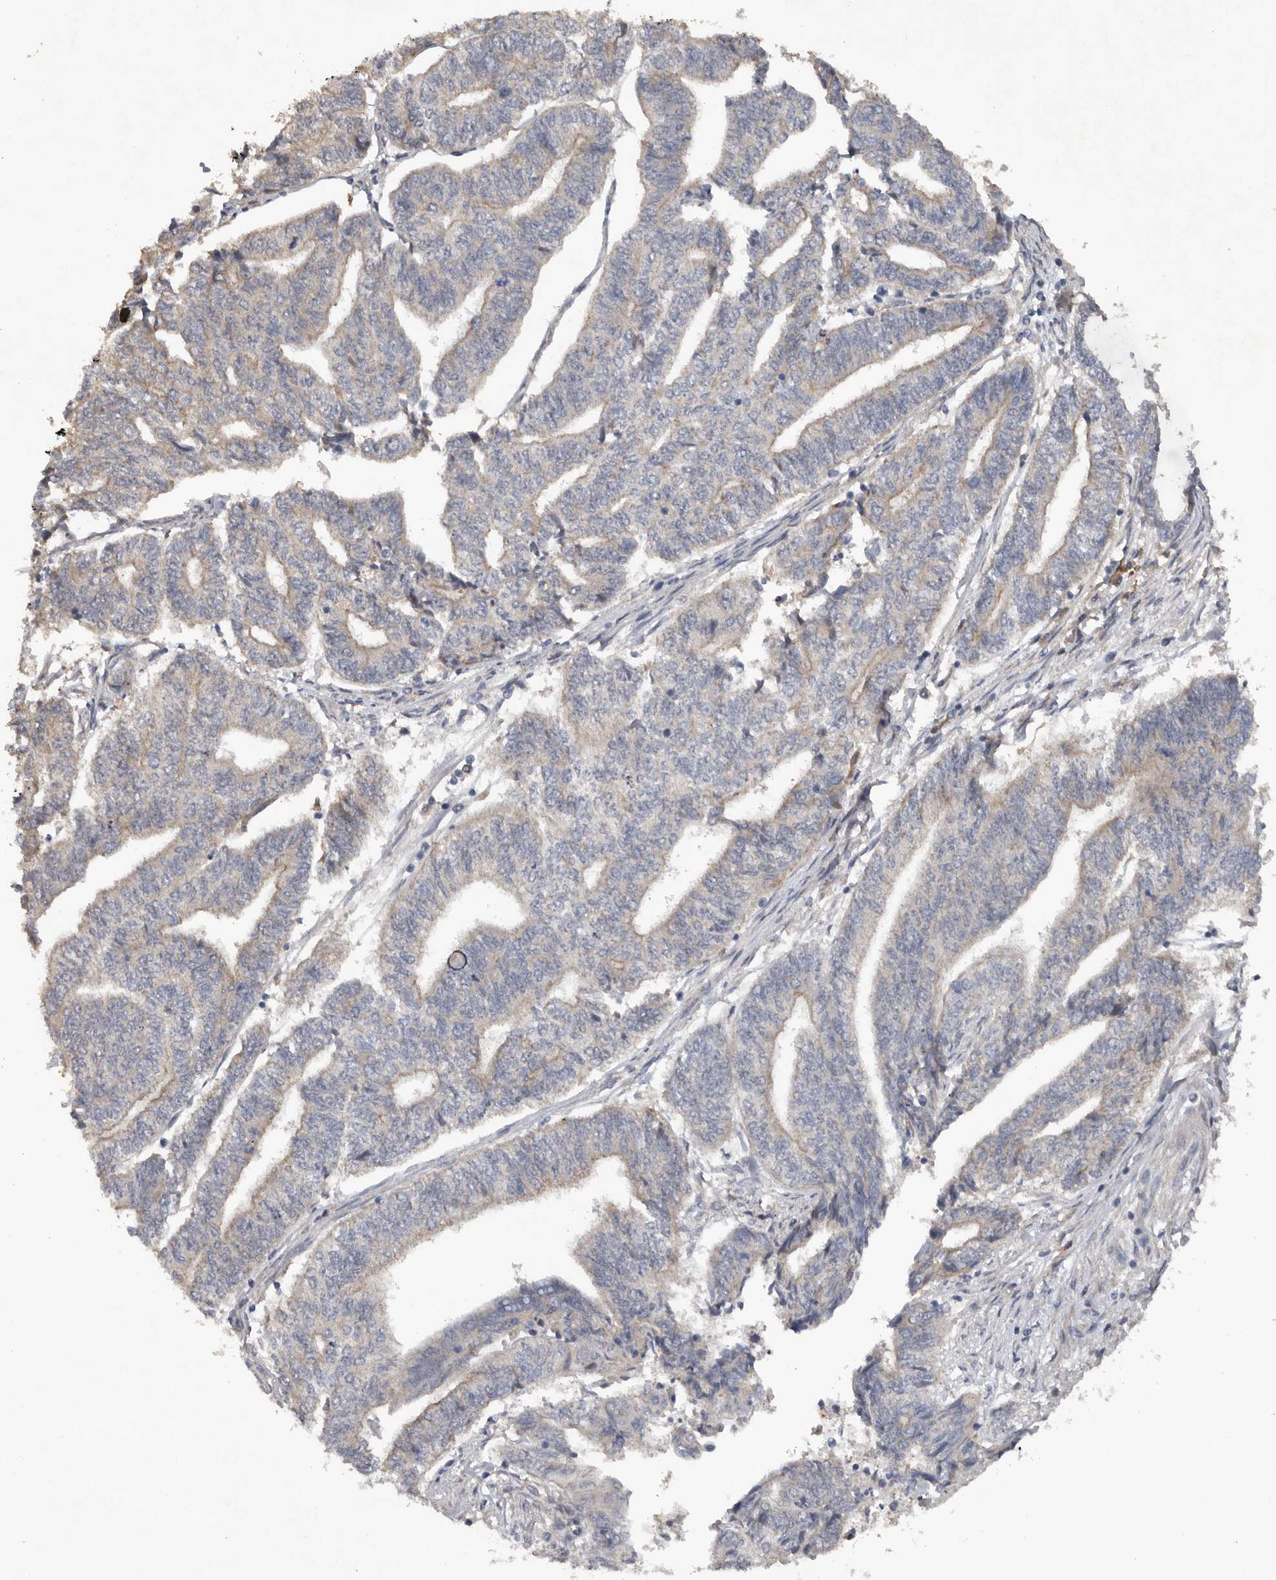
{"staining": {"intensity": "weak", "quantity": "<25%", "location": "cytoplasmic/membranous"}, "tissue": "endometrial cancer", "cell_type": "Tumor cells", "image_type": "cancer", "snomed": [{"axis": "morphology", "description": "Adenocarcinoma, NOS"}, {"axis": "topography", "description": "Uterus"}, {"axis": "topography", "description": "Endometrium"}], "caption": "High magnification brightfield microscopy of endometrial adenocarcinoma stained with DAB (3,3'-diaminobenzidine) (brown) and counterstained with hematoxylin (blue): tumor cells show no significant expression.", "gene": "HYAL4", "patient": {"sex": "female", "age": 70}}